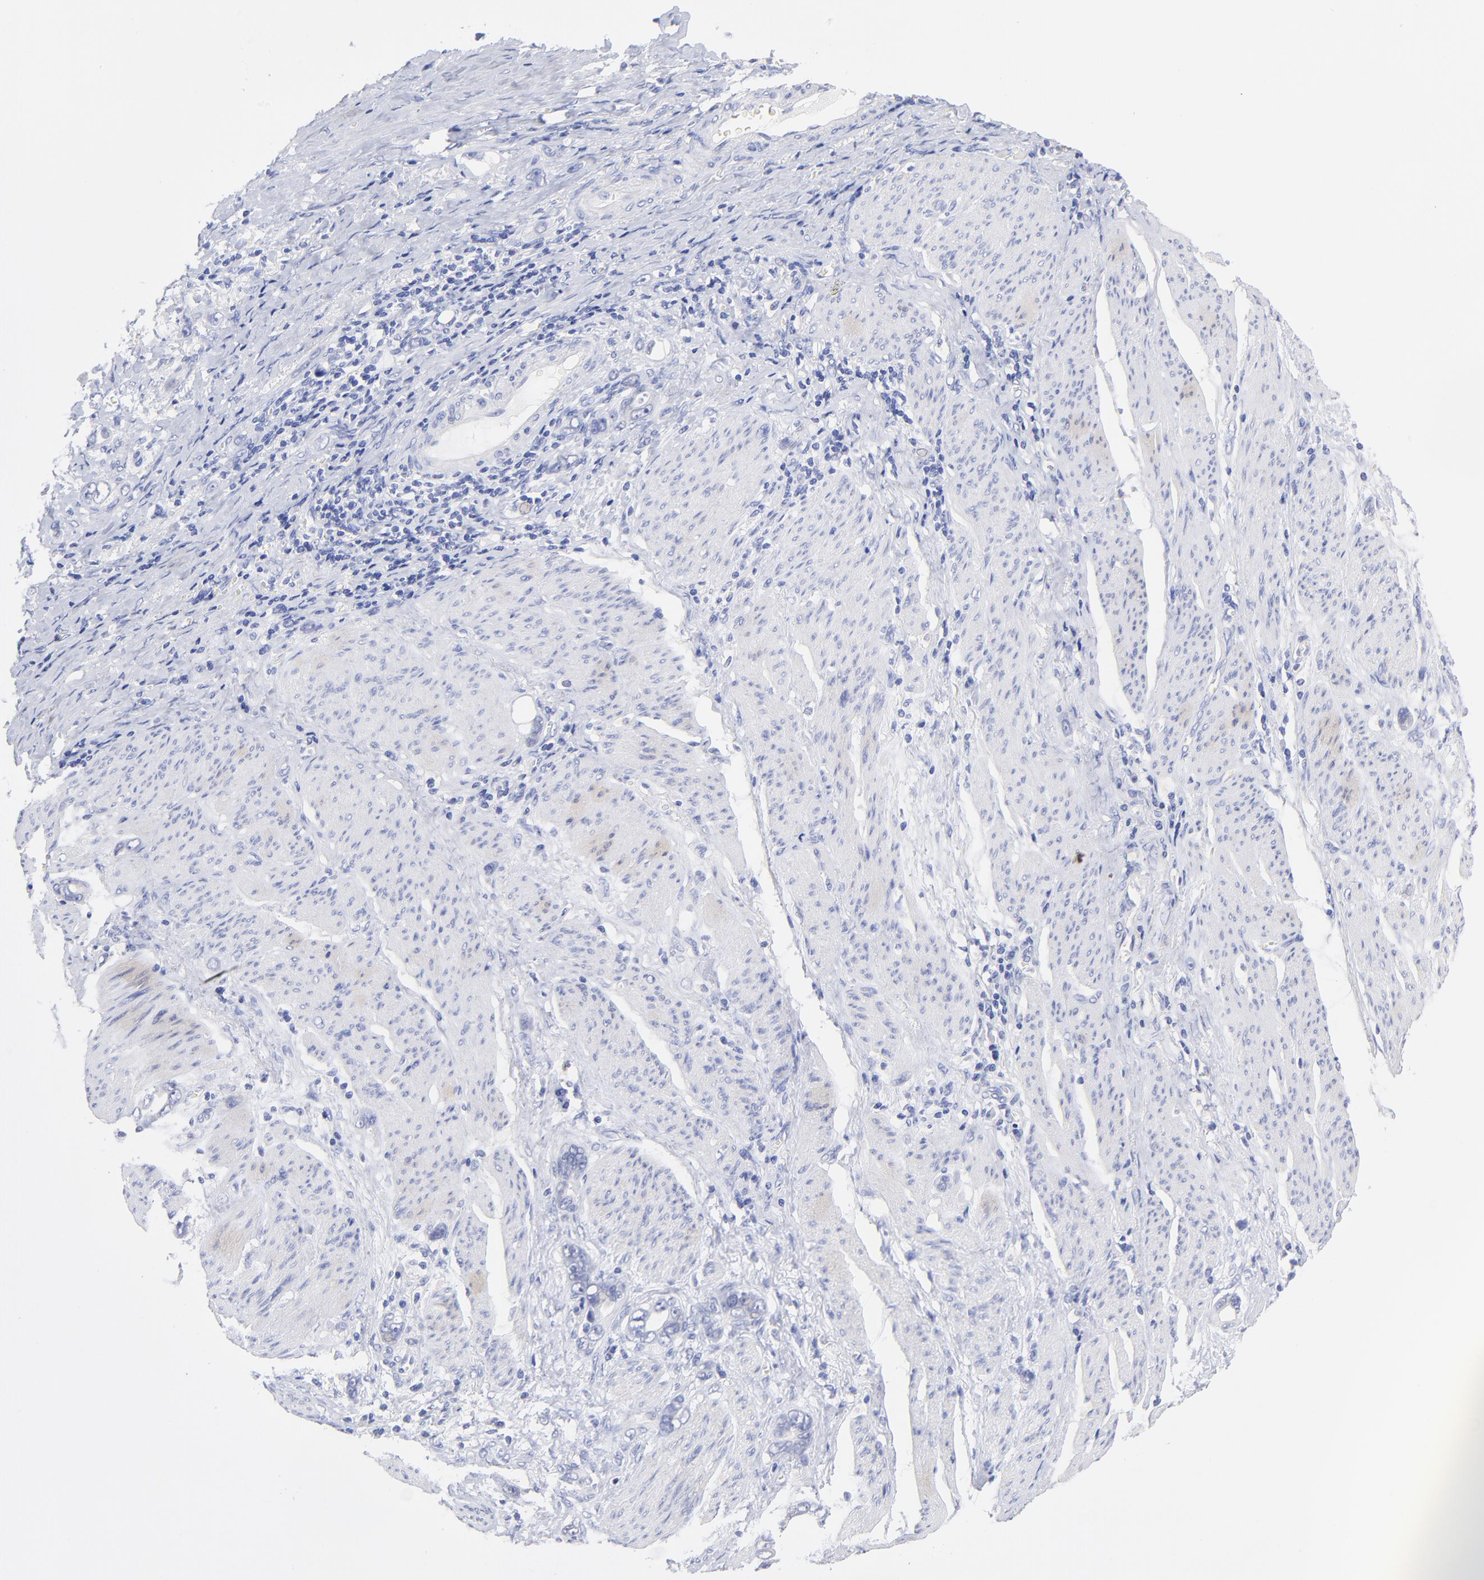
{"staining": {"intensity": "negative", "quantity": "none", "location": "none"}, "tissue": "stomach cancer", "cell_type": "Tumor cells", "image_type": "cancer", "snomed": [{"axis": "morphology", "description": "Adenocarcinoma, NOS"}, {"axis": "topography", "description": "Stomach"}], "caption": "Immunohistochemical staining of adenocarcinoma (stomach) reveals no significant positivity in tumor cells.", "gene": "CFAP57", "patient": {"sex": "male", "age": 78}}